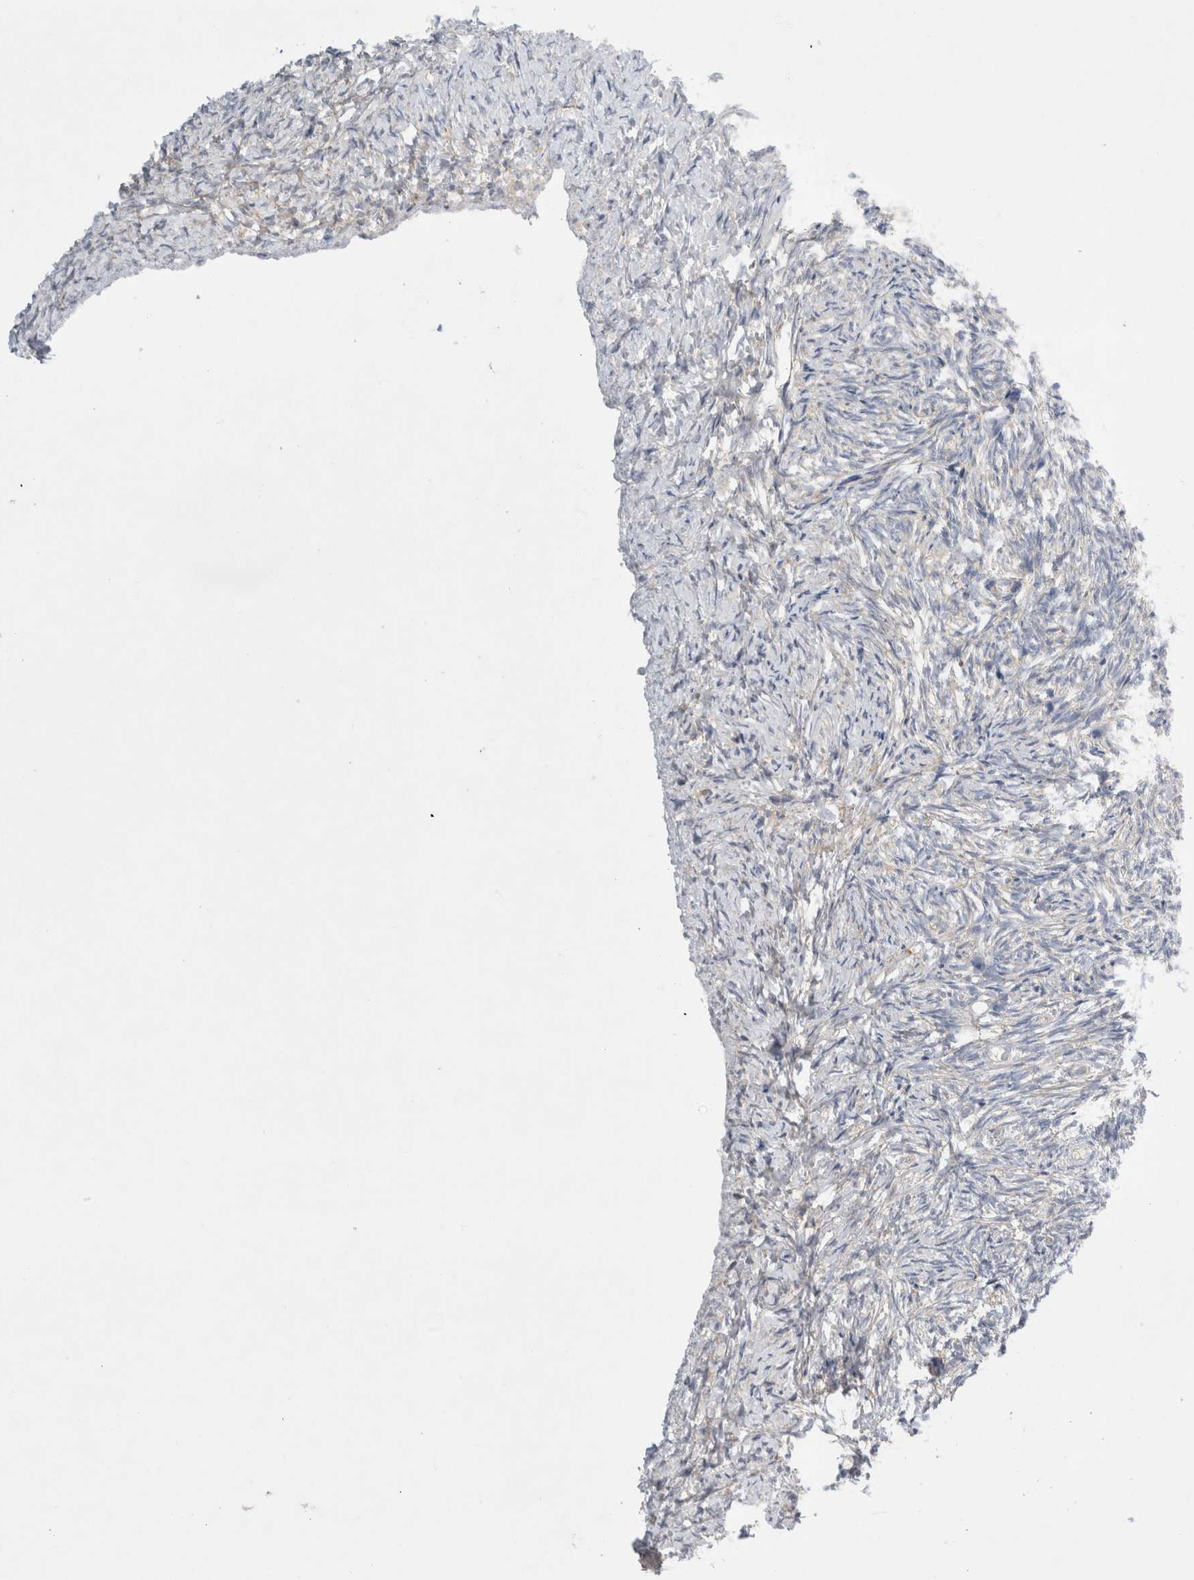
{"staining": {"intensity": "negative", "quantity": "none", "location": "none"}, "tissue": "ovary", "cell_type": "Follicle cells", "image_type": "normal", "snomed": [{"axis": "morphology", "description": "Normal tissue, NOS"}, {"axis": "topography", "description": "Ovary"}], "caption": "Immunohistochemistry photomicrograph of normal ovary: human ovary stained with DAB shows no significant protein expression in follicle cells.", "gene": "ZNF23", "patient": {"sex": "female", "age": 41}}